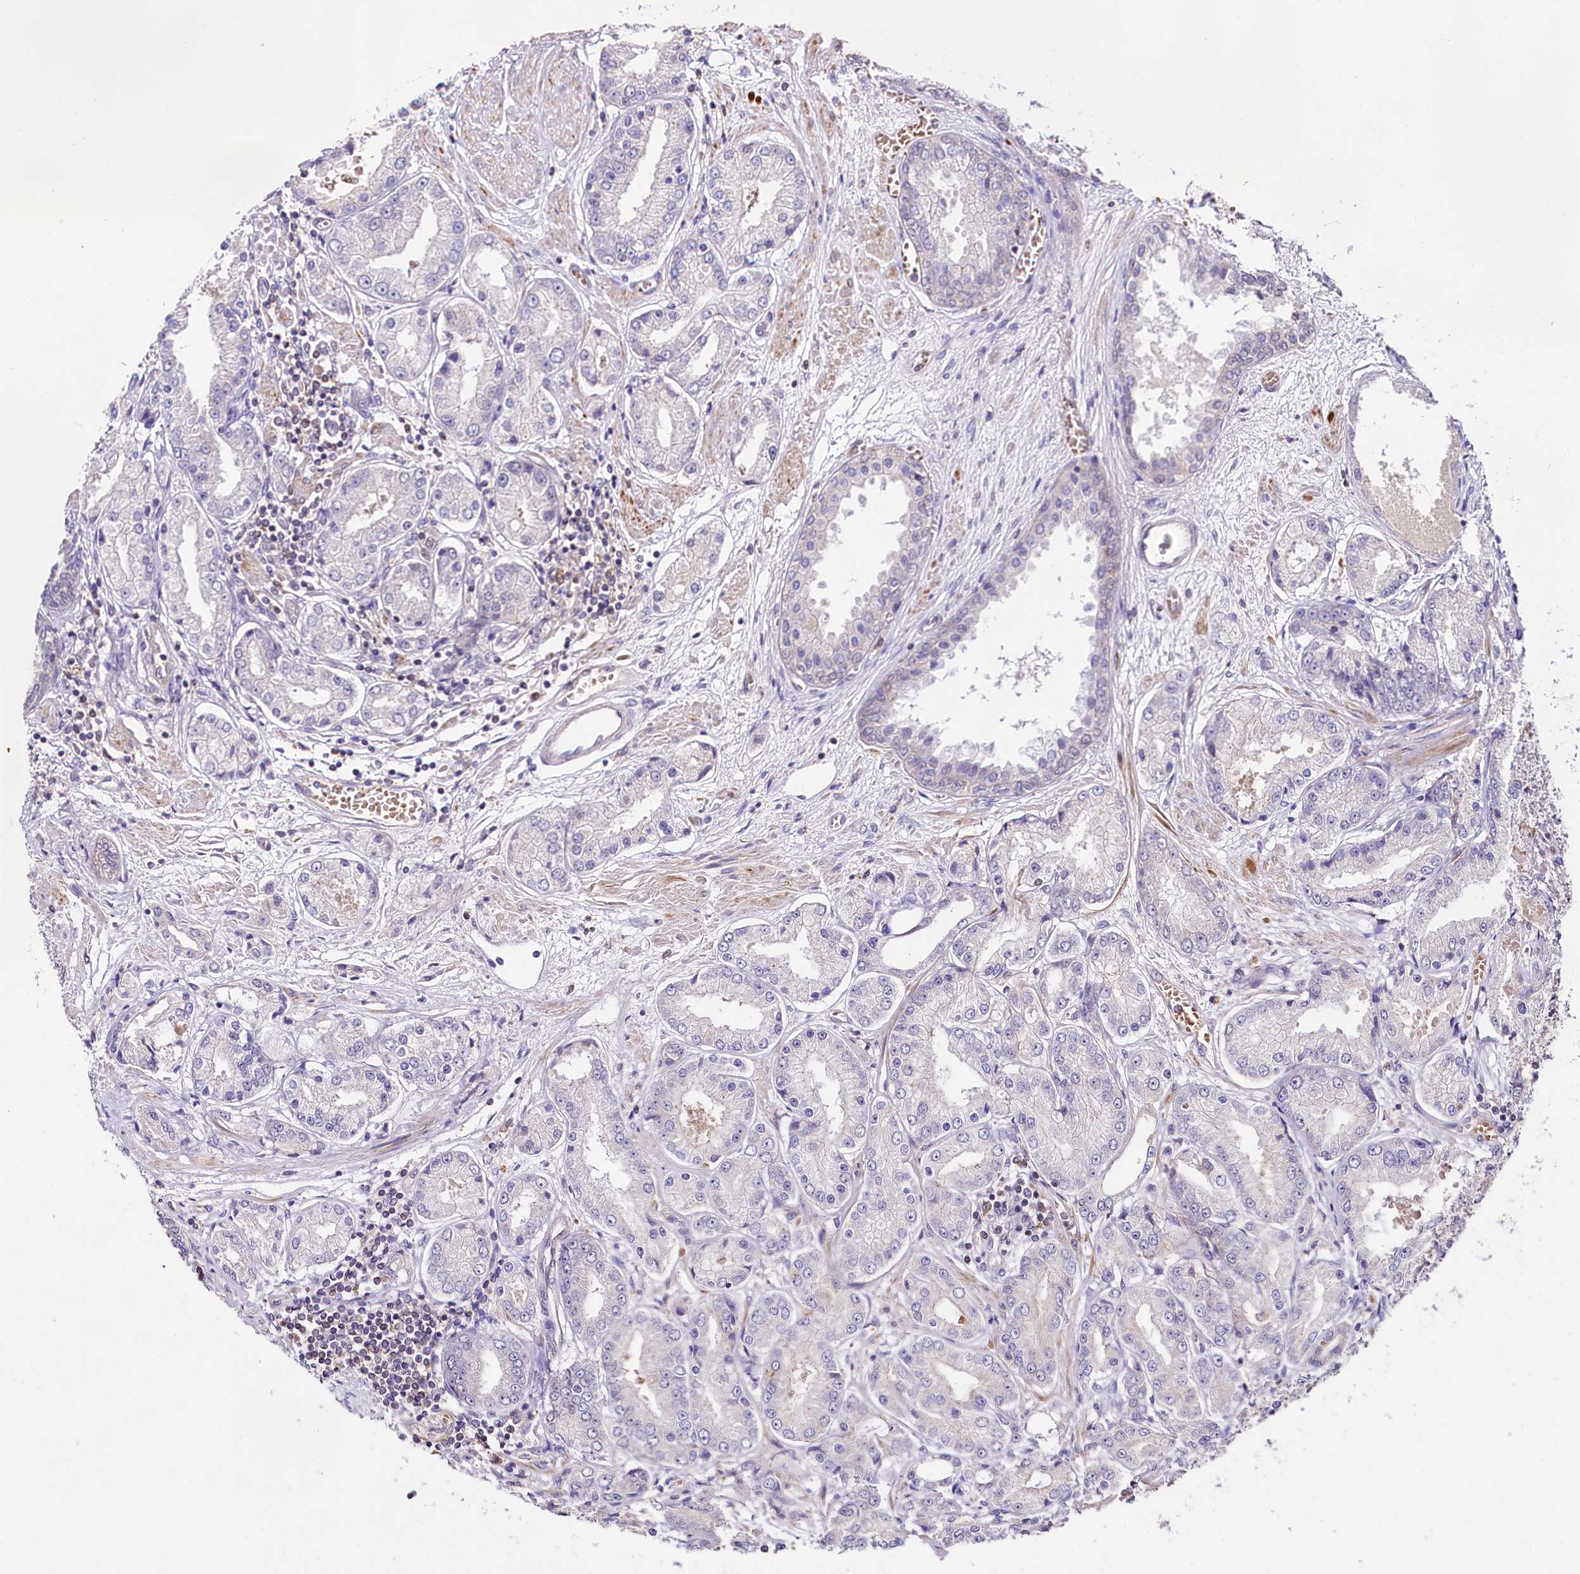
{"staining": {"intensity": "negative", "quantity": "none", "location": "none"}, "tissue": "prostate cancer", "cell_type": "Tumor cells", "image_type": "cancer", "snomed": [{"axis": "morphology", "description": "Adenocarcinoma, High grade"}, {"axis": "topography", "description": "Prostate"}], "caption": "Human prostate cancer stained for a protein using immunohistochemistry exhibits no expression in tumor cells.", "gene": "TAFAZZIN", "patient": {"sex": "male", "age": 59}}